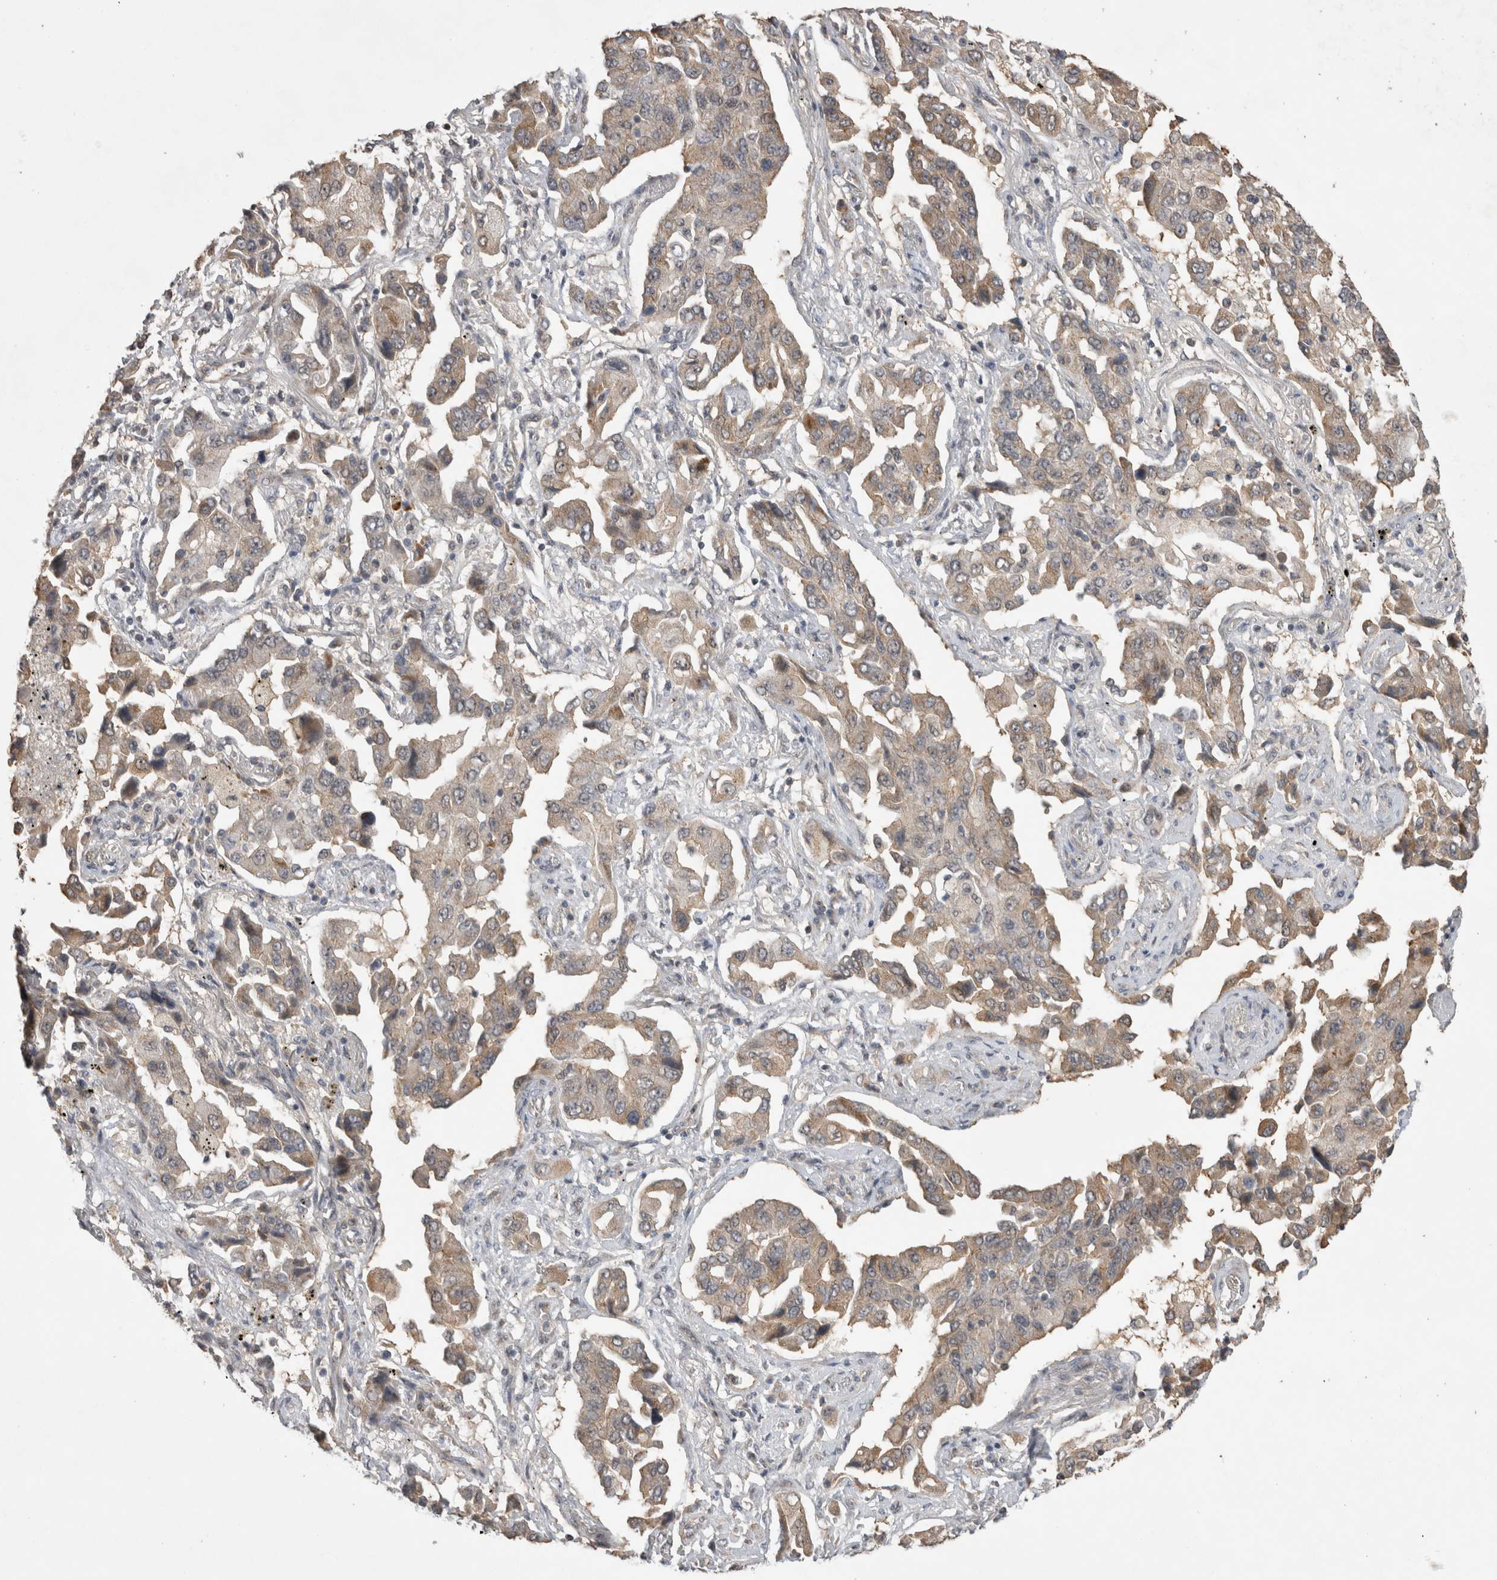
{"staining": {"intensity": "weak", "quantity": "<25%", "location": "cytoplasmic/membranous"}, "tissue": "lung cancer", "cell_type": "Tumor cells", "image_type": "cancer", "snomed": [{"axis": "morphology", "description": "Adenocarcinoma, NOS"}, {"axis": "topography", "description": "Lung"}], "caption": "The immunohistochemistry (IHC) image has no significant positivity in tumor cells of lung adenocarcinoma tissue. (DAB (3,3'-diaminobenzidine) immunohistochemistry (IHC) with hematoxylin counter stain).", "gene": "KCNIP1", "patient": {"sex": "female", "age": 65}}